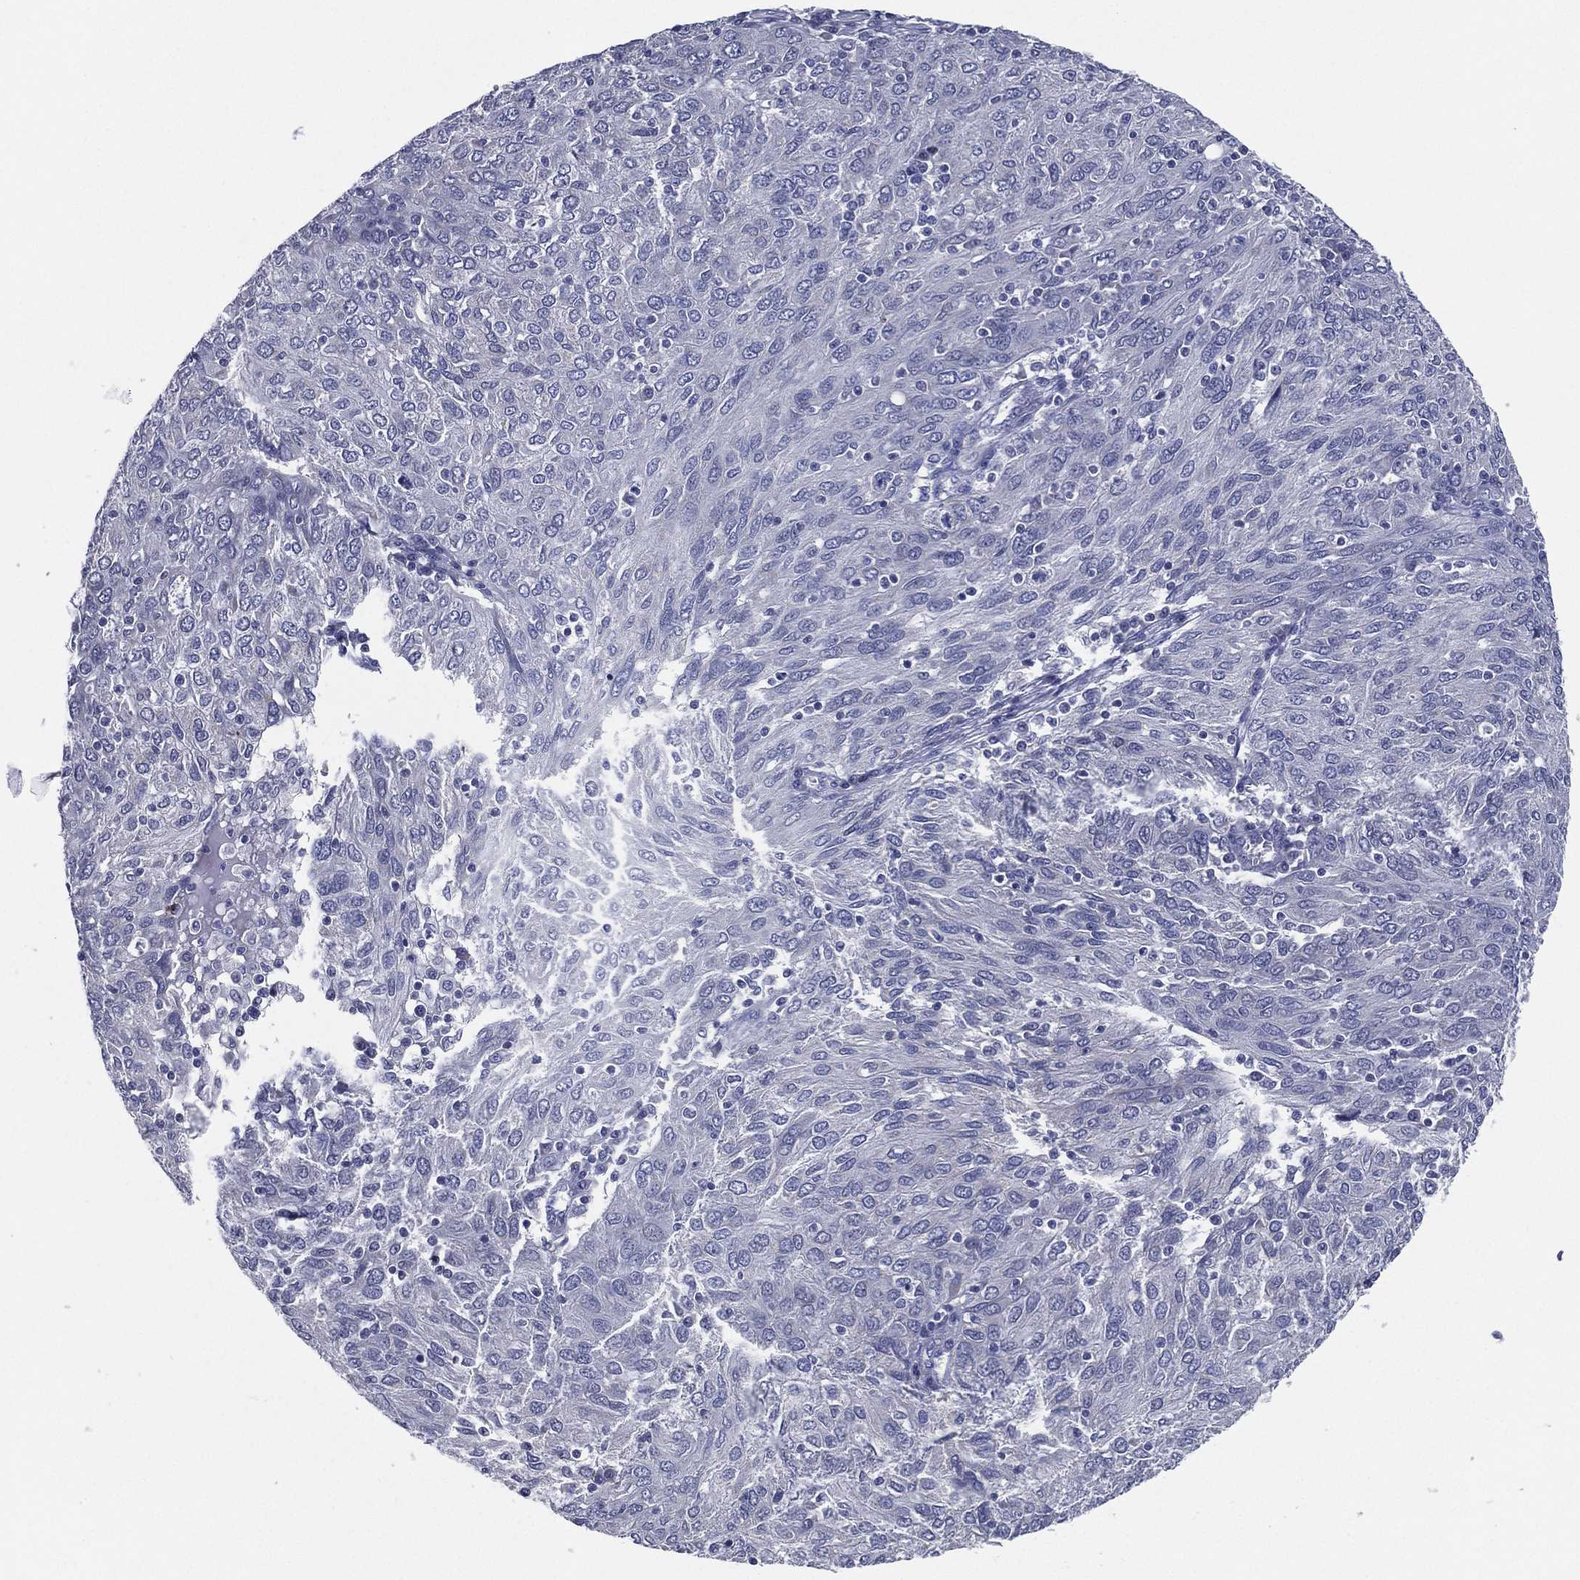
{"staining": {"intensity": "negative", "quantity": "none", "location": "none"}, "tissue": "ovarian cancer", "cell_type": "Tumor cells", "image_type": "cancer", "snomed": [{"axis": "morphology", "description": "Carcinoma, endometroid"}, {"axis": "topography", "description": "Ovary"}], "caption": "DAB immunohistochemical staining of endometroid carcinoma (ovarian) reveals no significant positivity in tumor cells.", "gene": "SLC13A4", "patient": {"sex": "female", "age": 50}}